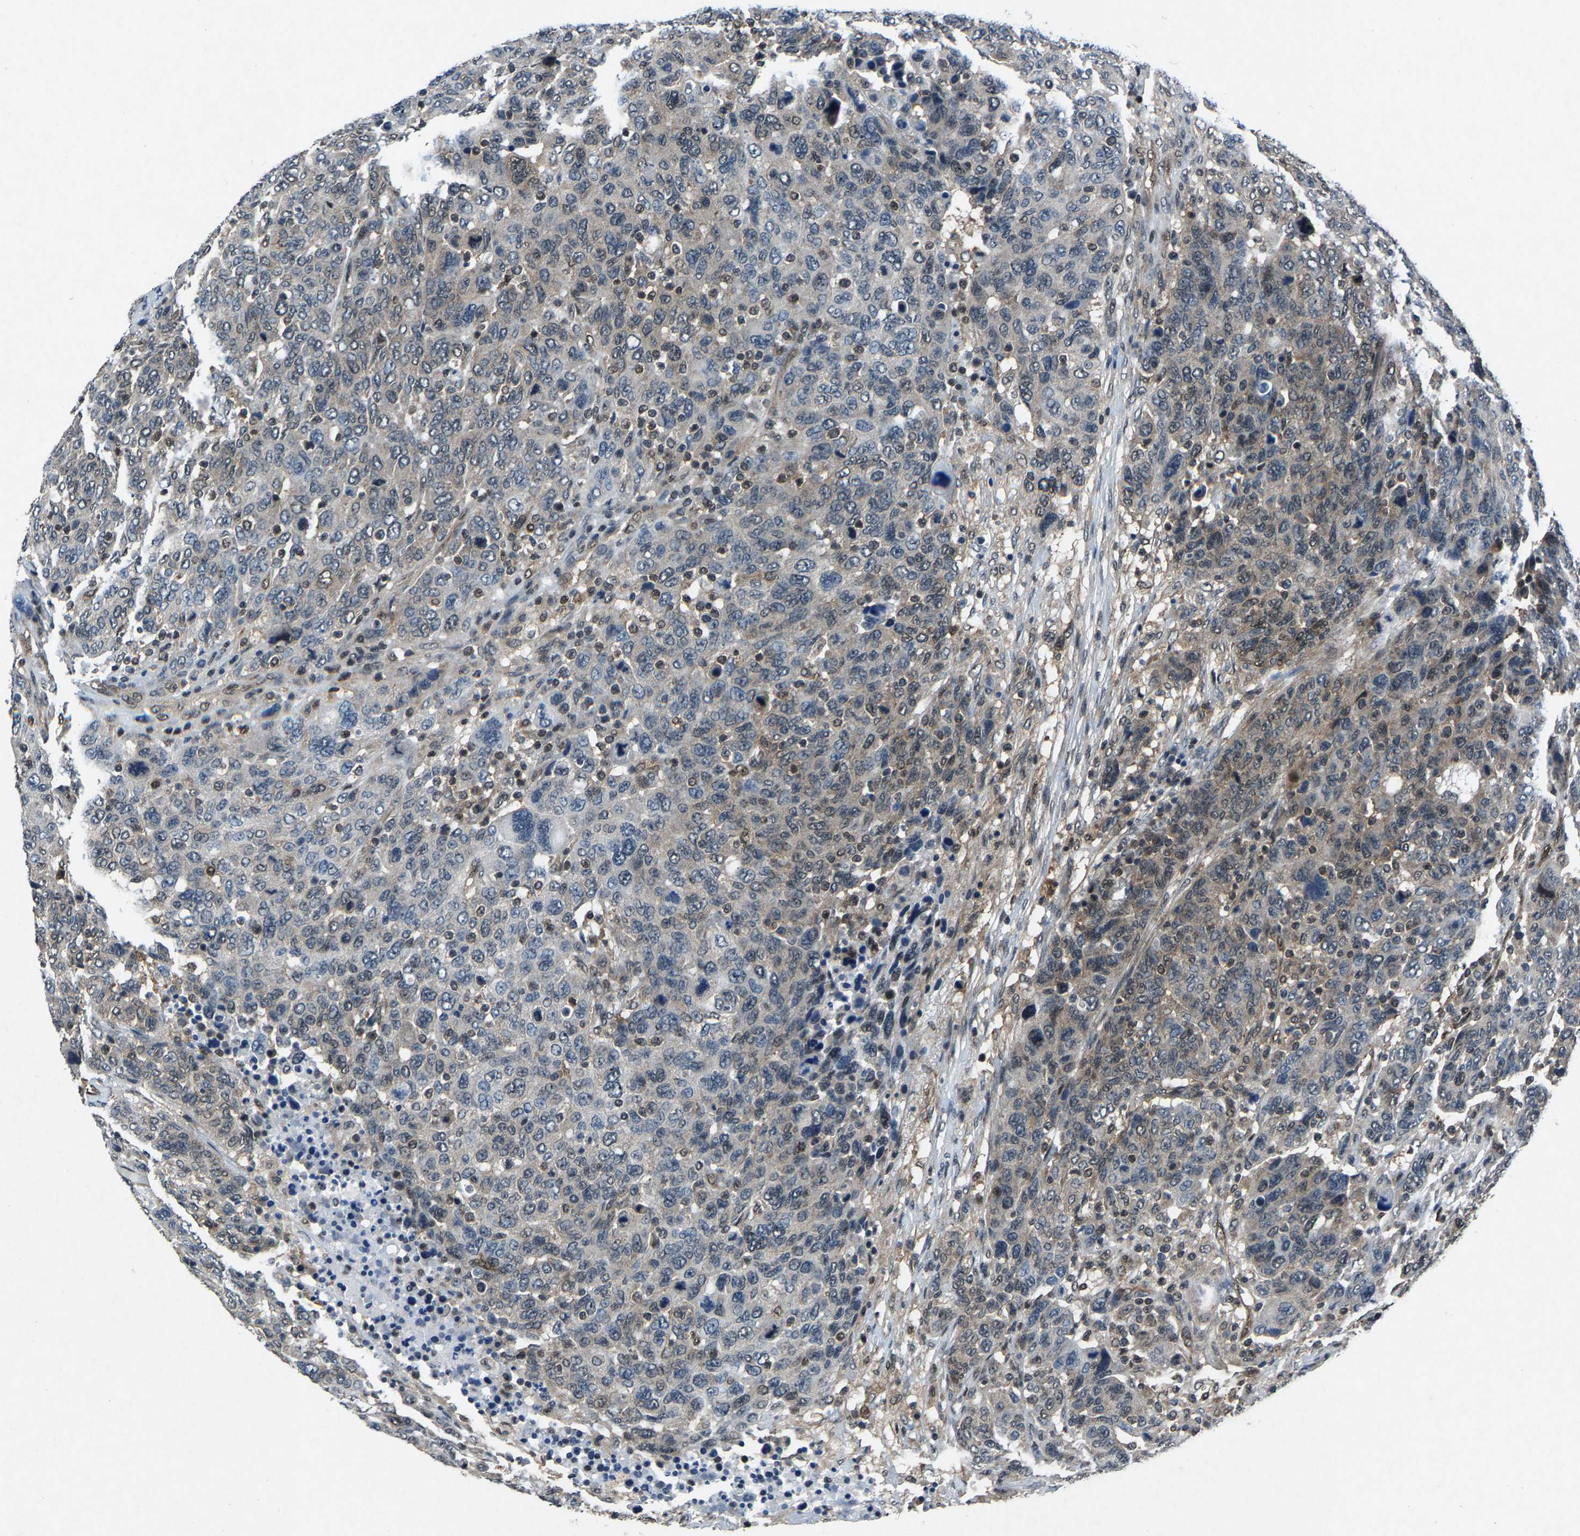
{"staining": {"intensity": "weak", "quantity": "25%-75%", "location": "cytoplasmic/membranous"}, "tissue": "breast cancer", "cell_type": "Tumor cells", "image_type": "cancer", "snomed": [{"axis": "morphology", "description": "Duct carcinoma"}, {"axis": "topography", "description": "Breast"}], "caption": "The micrograph shows staining of breast intraductal carcinoma, revealing weak cytoplasmic/membranous protein positivity (brown color) within tumor cells. (DAB (3,3'-diaminobenzidine) IHC with brightfield microscopy, high magnification).", "gene": "ATXN3", "patient": {"sex": "female", "age": 37}}